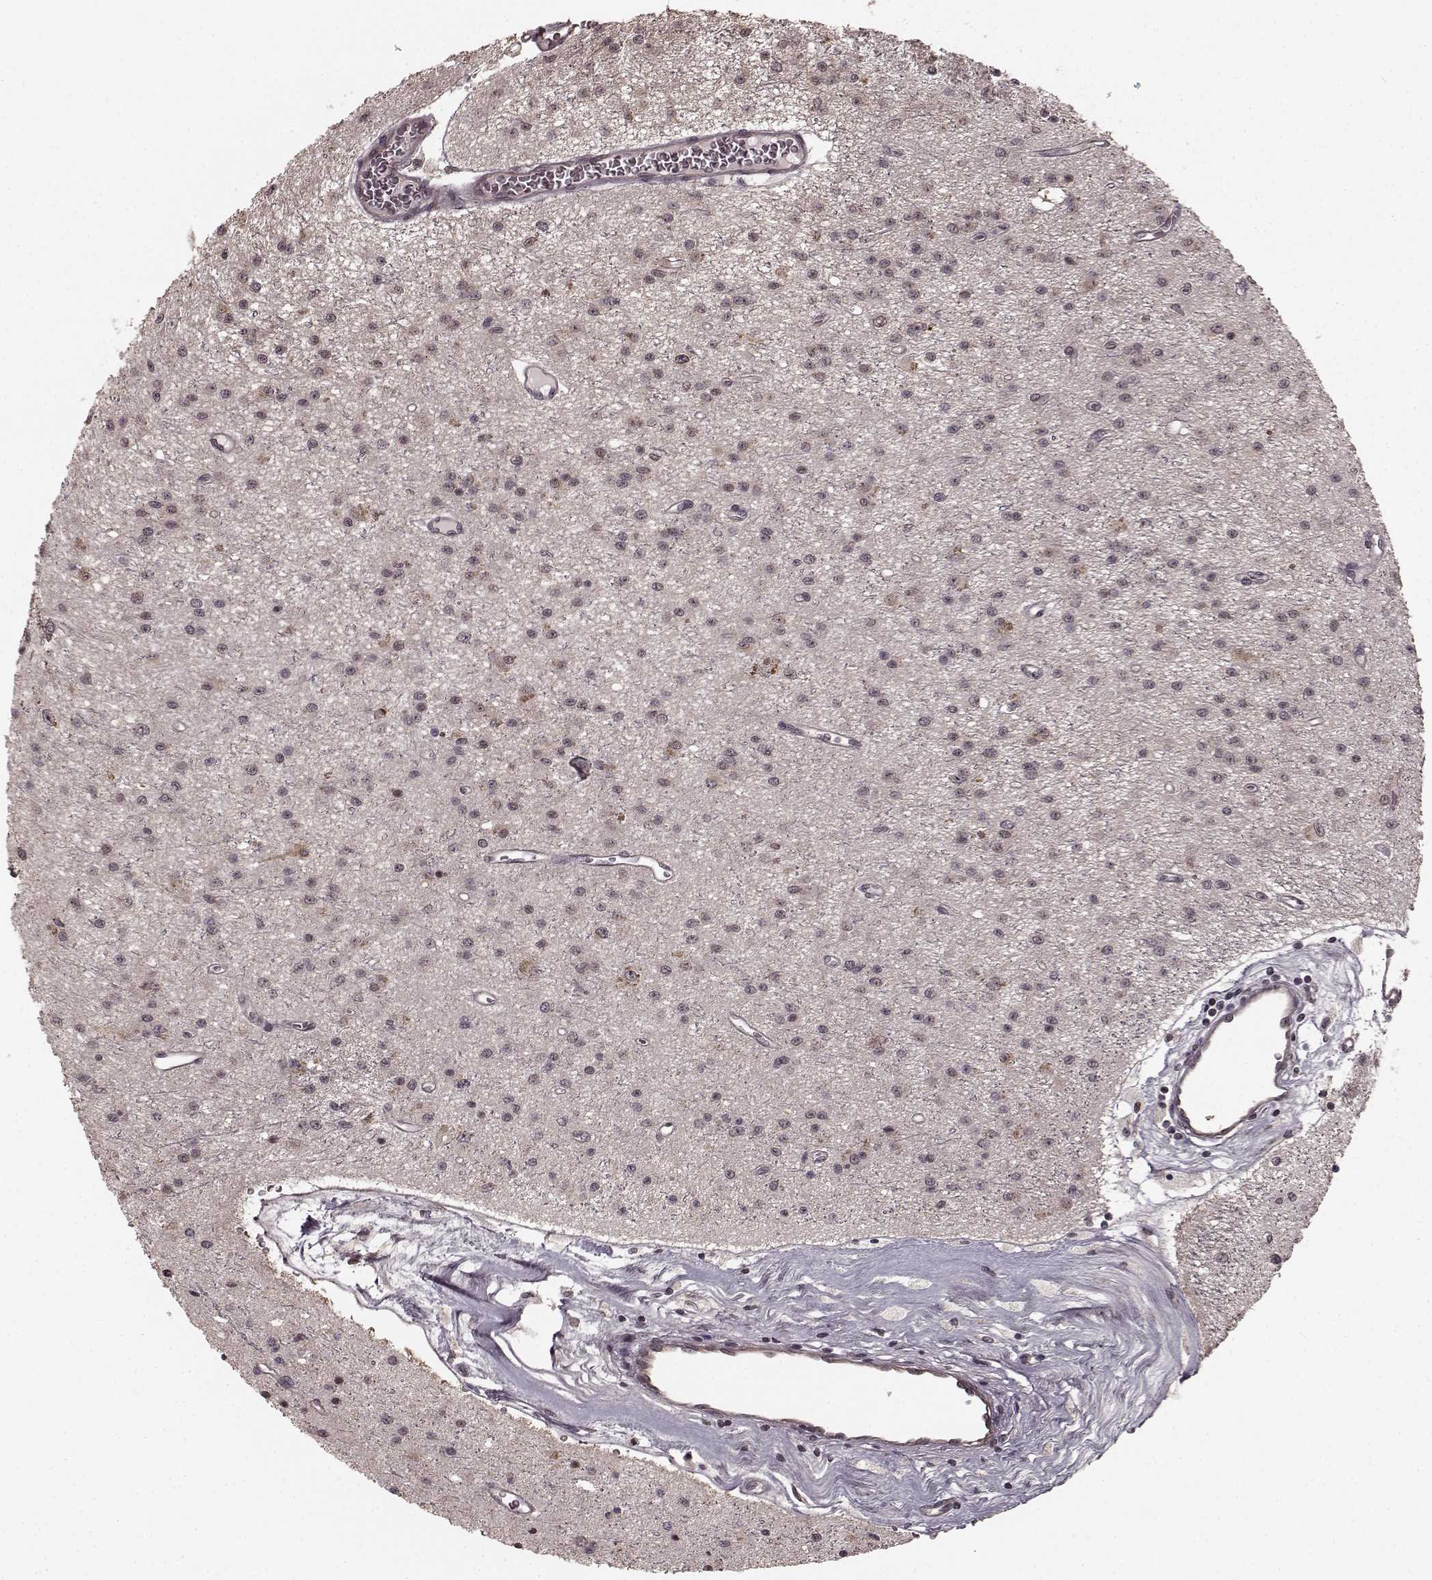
{"staining": {"intensity": "weak", "quantity": "<25%", "location": "cytoplasmic/membranous"}, "tissue": "glioma", "cell_type": "Tumor cells", "image_type": "cancer", "snomed": [{"axis": "morphology", "description": "Glioma, malignant, Low grade"}, {"axis": "topography", "description": "Brain"}], "caption": "Glioma was stained to show a protein in brown. There is no significant staining in tumor cells. The staining was performed using DAB (3,3'-diaminobenzidine) to visualize the protein expression in brown, while the nuclei were stained in blue with hematoxylin (Magnification: 20x).", "gene": "PLCB4", "patient": {"sex": "female", "age": 45}}